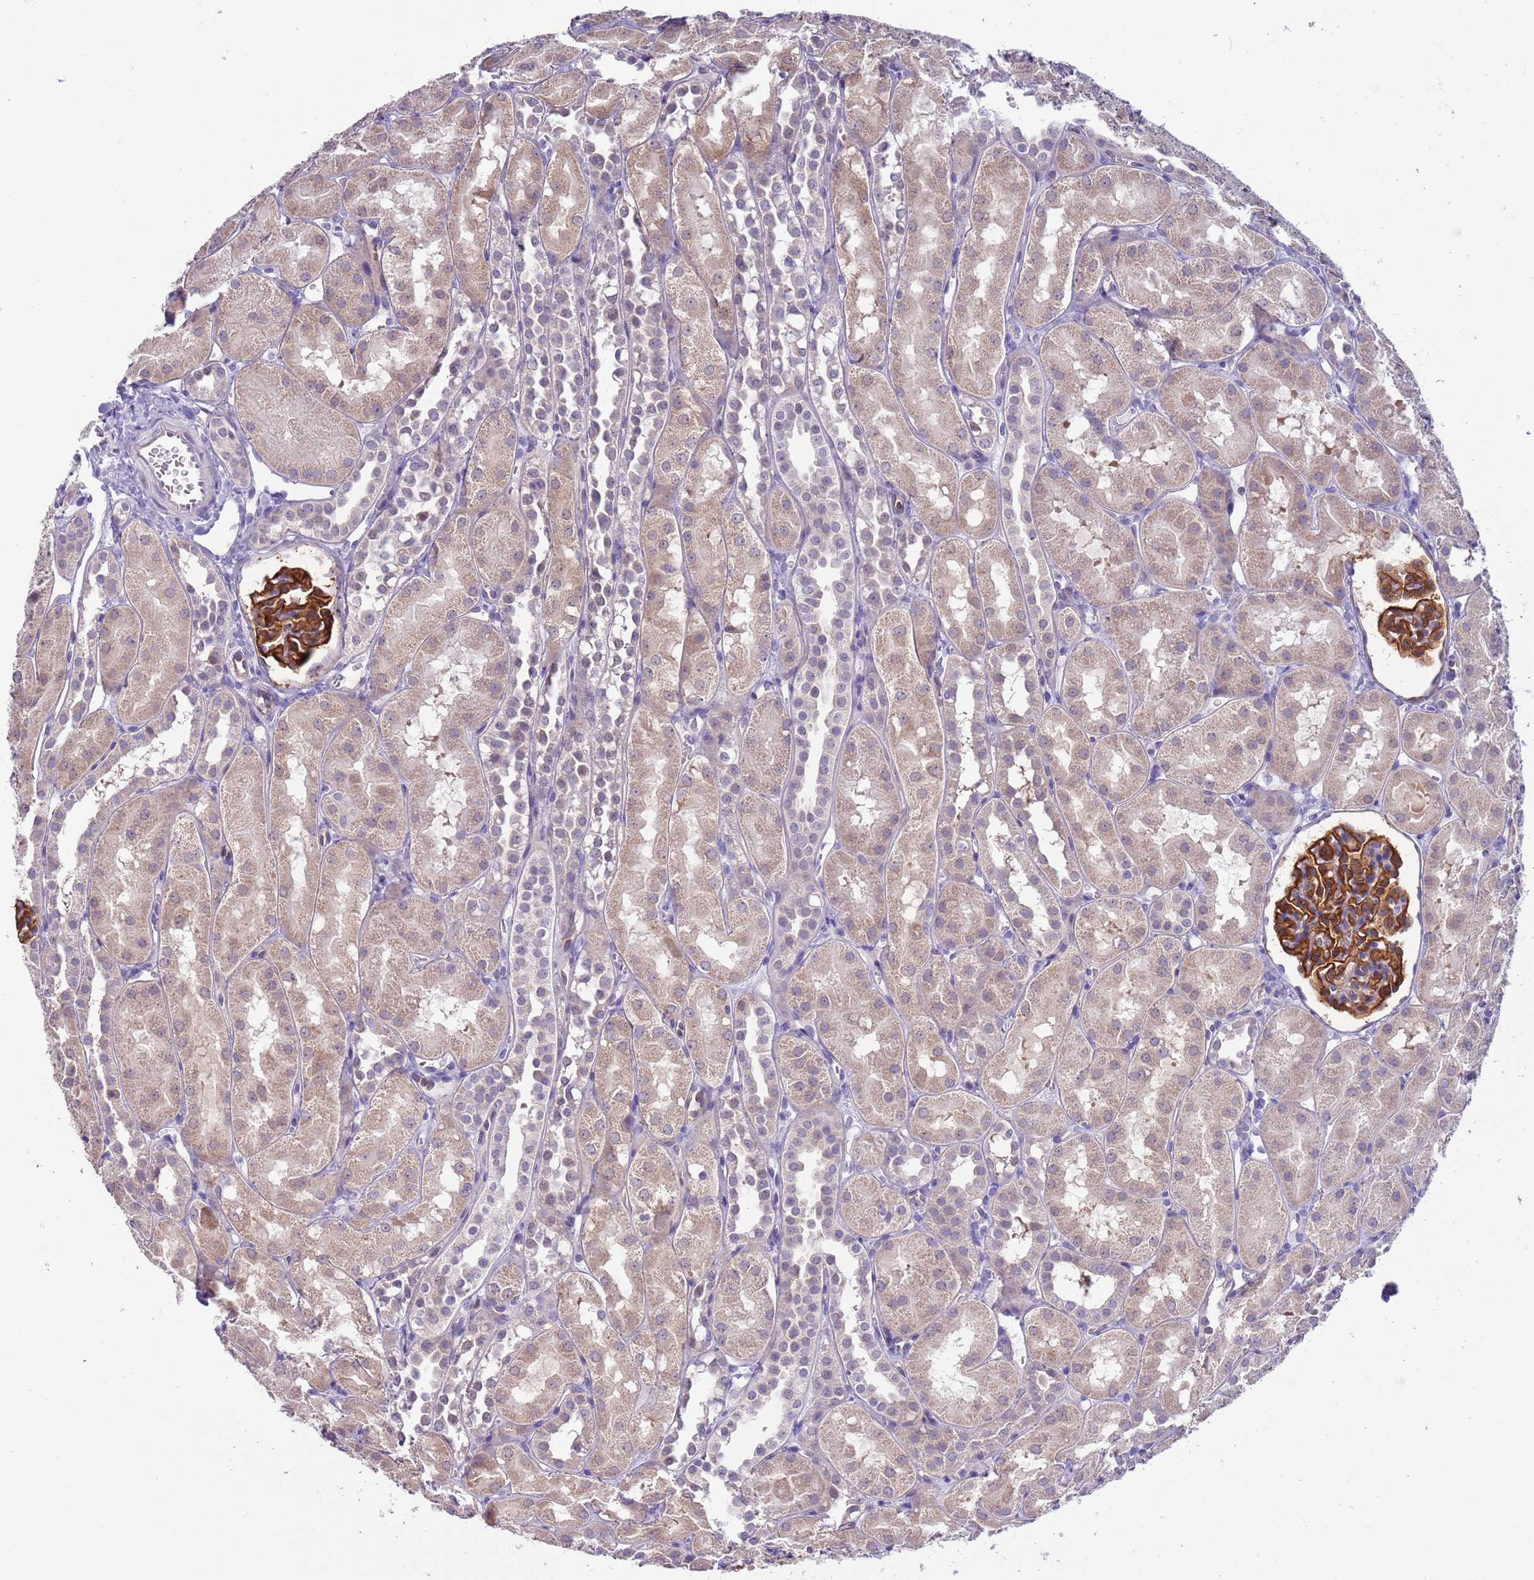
{"staining": {"intensity": "strong", "quantity": ">75%", "location": "cytoplasmic/membranous"}, "tissue": "kidney", "cell_type": "Cells in glomeruli", "image_type": "normal", "snomed": [{"axis": "morphology", "description": "Normal tissue, NOS"}, {"axis": "topography", "description": "Kidney"}, {"axis": "topography", "description": "Urinary bladder"}], "caption": "This histopathology image reveals immunohistochemistry (IHC) staining of benign kidney, with high strong cytoplasmic/membranous positivity in about >75% of cells in glomeruli.", "gene": "BRMS1L", "patient": {"sex": "male", "age": 16}}